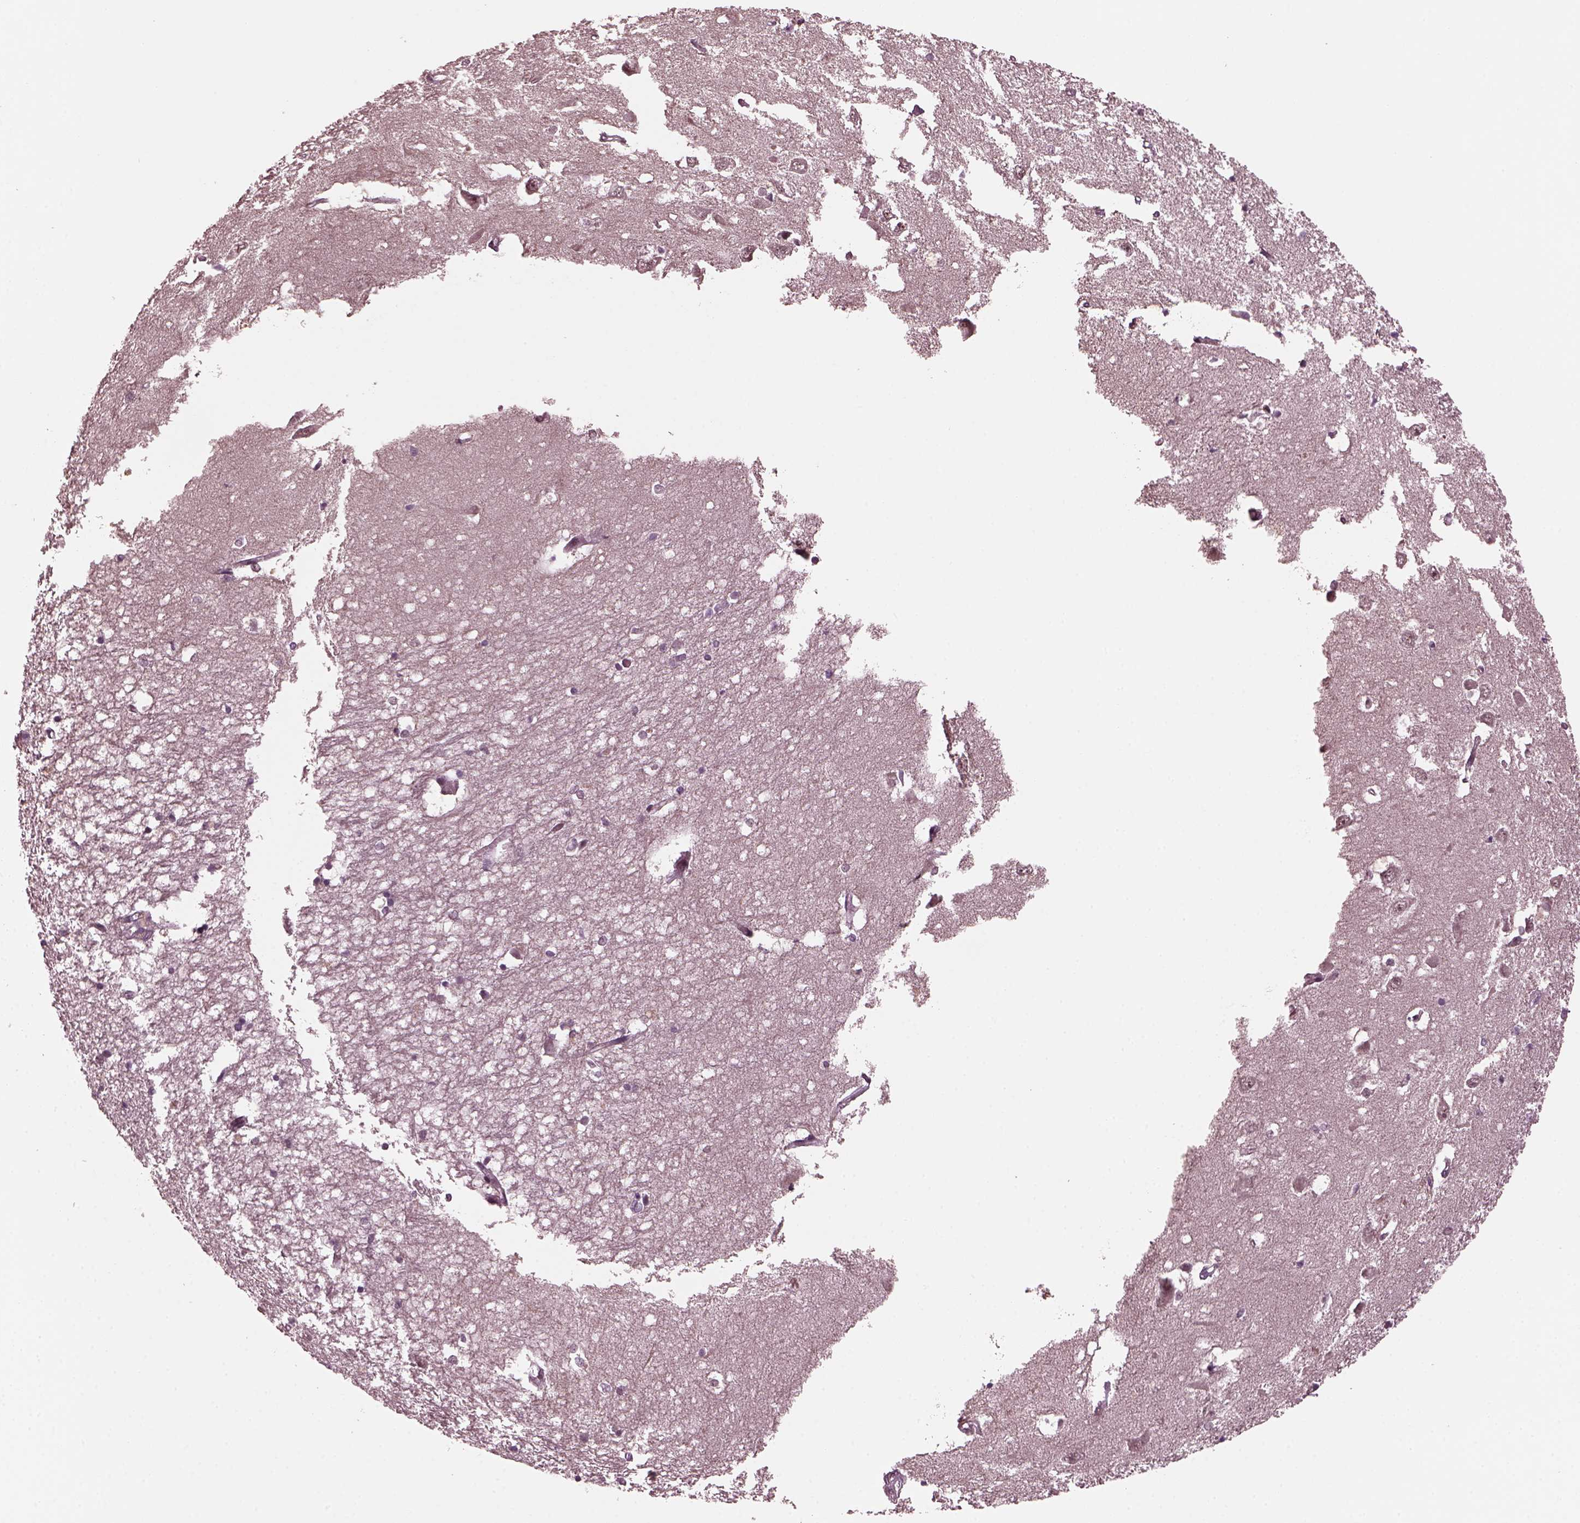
{"staining": {"intensity": "negative", "quantity": "none", "location": "none"}, "tissue": "hippocampus", "cell_type": "Glial cells", "image_type": "normal", "snomed": [{"axis": "morphology", "description": "Normal tissue, NOS"}, {"axis": "topography", "description": "Lateral ventricle wall"}, {"axis": "topography", "description": "Hippocampus"}], "caption": "An immunohistochemistry (IHC) image of benign hippocampus is shown. There is no staining in glial cells of hippocampus.", "gene": "TRIB3", "patient": {"sex": "female", "age": 63}}